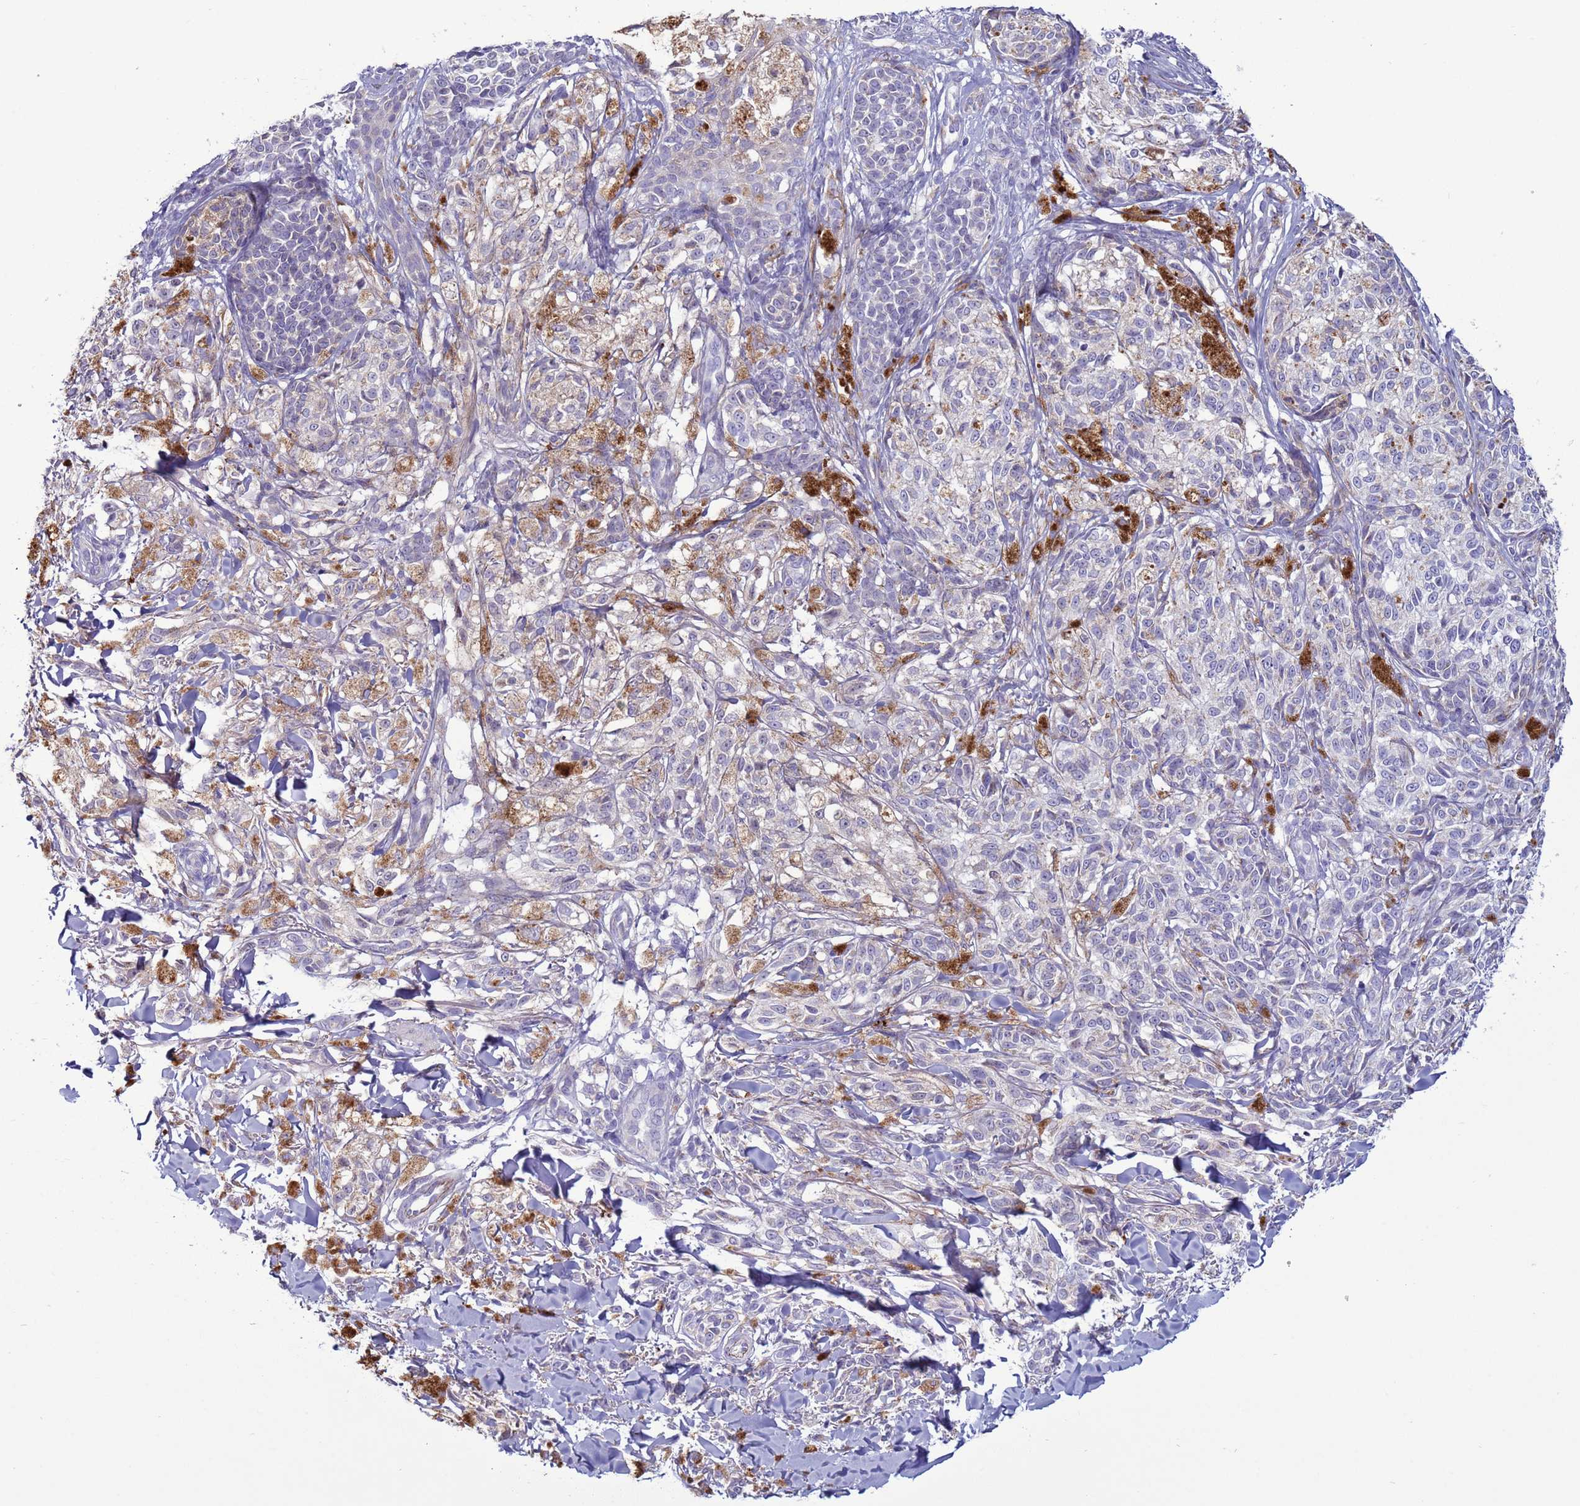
{"staining": {"intensity": "negative", "quantity": "none", "location": "none"}, "tissue": "melanoma", "cell_type": "Tumor cells", "image_type": "cancer", "snomed": [{"axis": "morphology", "description": "Malignant melanoma, NOS"}, {"axis": "topography", "description": "Skin of upper extremity"}], "caption": "This histopathology image is of melanoma stained with IHC to label a protein in brown with the nuclei are counter-stained blue. There is no staining in tumor cells.", "gene": "ABHD17B", "patient": {"sex": "male", "age": 40}}